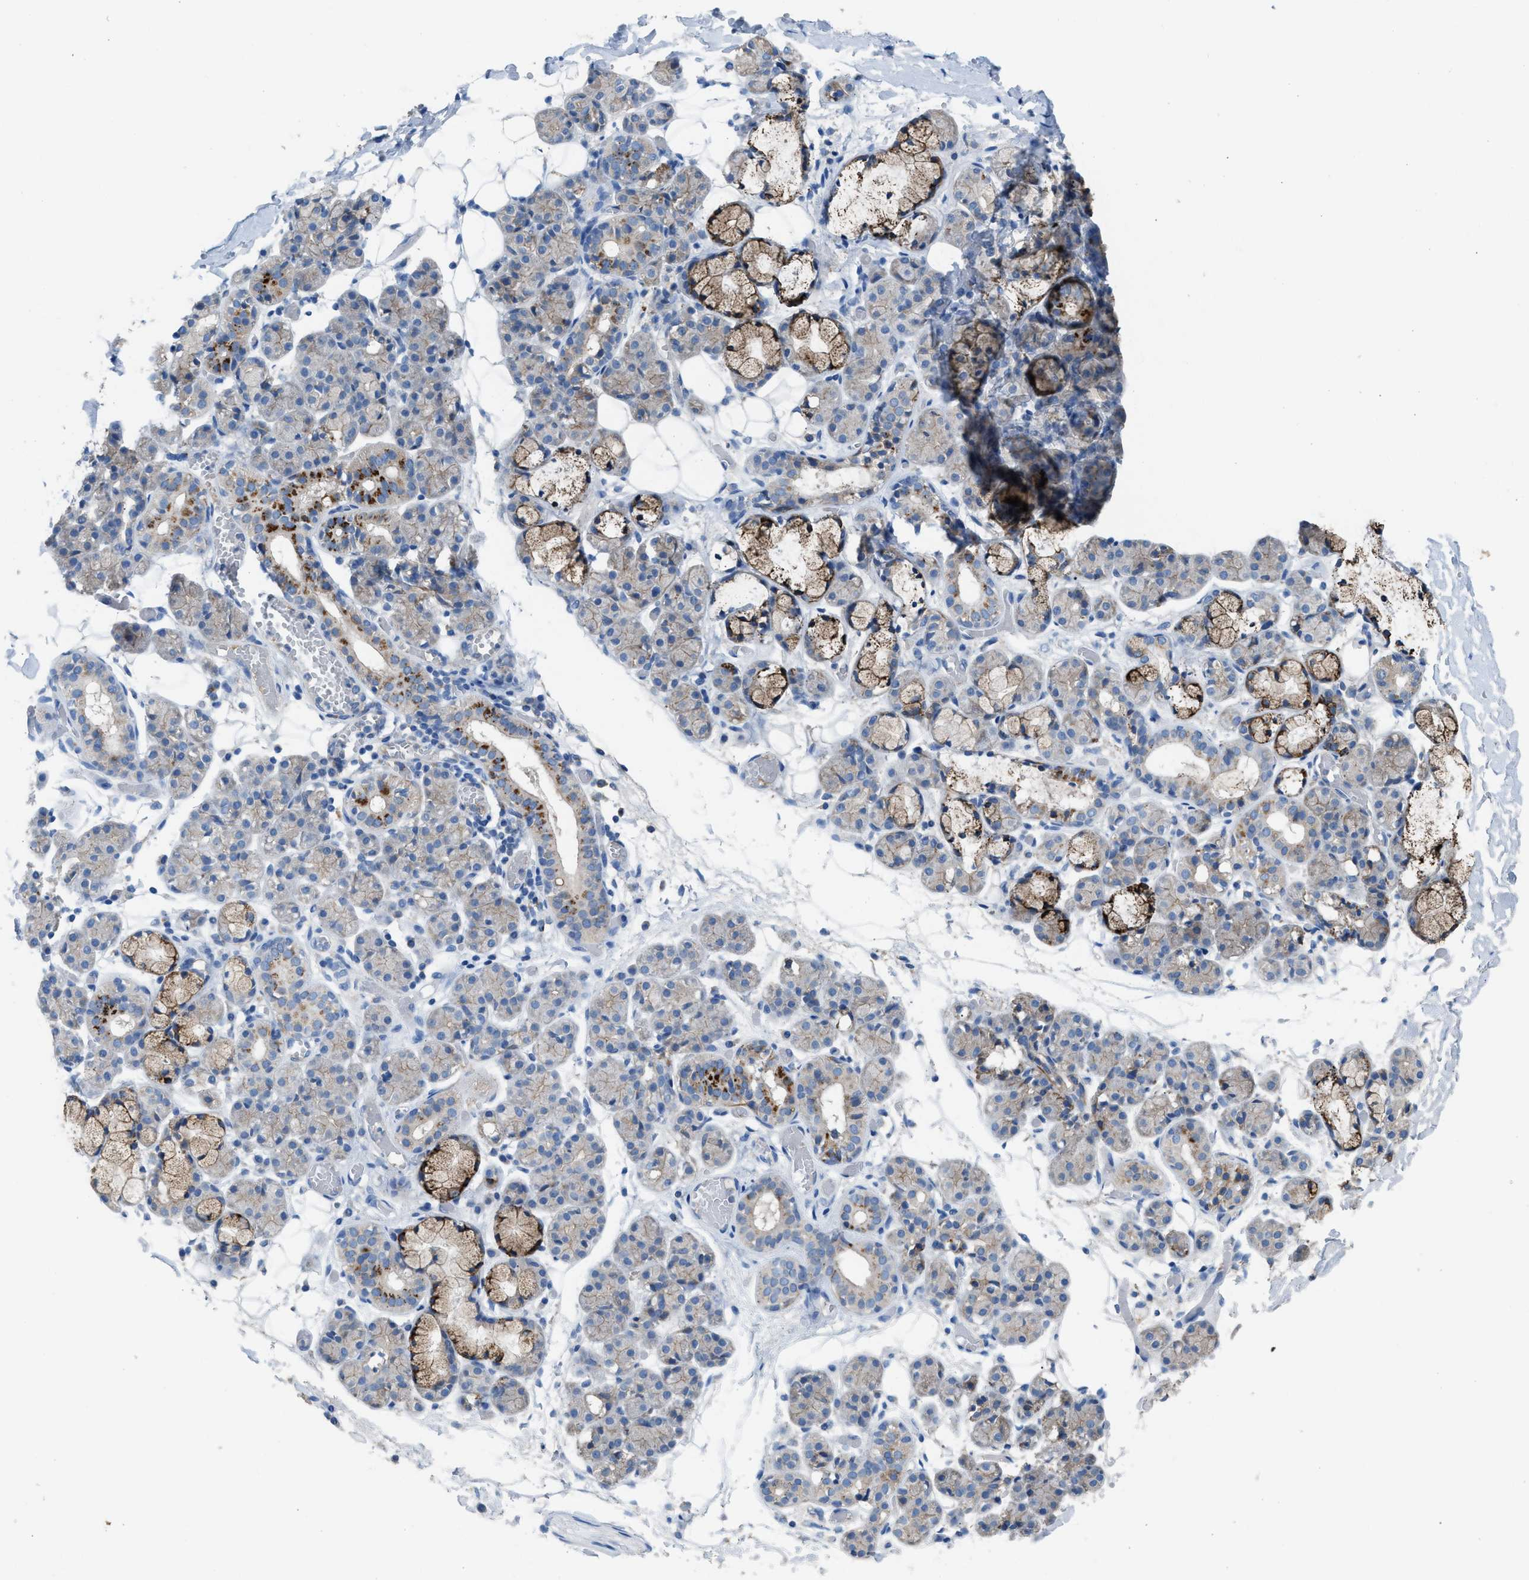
{"staining": {"intensity": "moderate", "quantity": "<25%", "location": "cytoplasmic/membranous"}, "tissue": "salivary gland", "cell_type": "Glandular cells", "image_type": "normal", "snomed": [{"axis": "morphology", "description": "Normal tissue, NOS"}, {"axis": "topography", "description": "Salivary gland"}], "caption": "Immunohistochemical staining of benign salivary gland reveals moderate cytoplasmic/membranous protein expression in about <25% of glandular cells. (DAB (3,3'-diaminobenzidine) = brown stain, brightfield microscopy at high magnification).", "gene": "AOAH", "patient": {"sex": "male", "age": 63}}